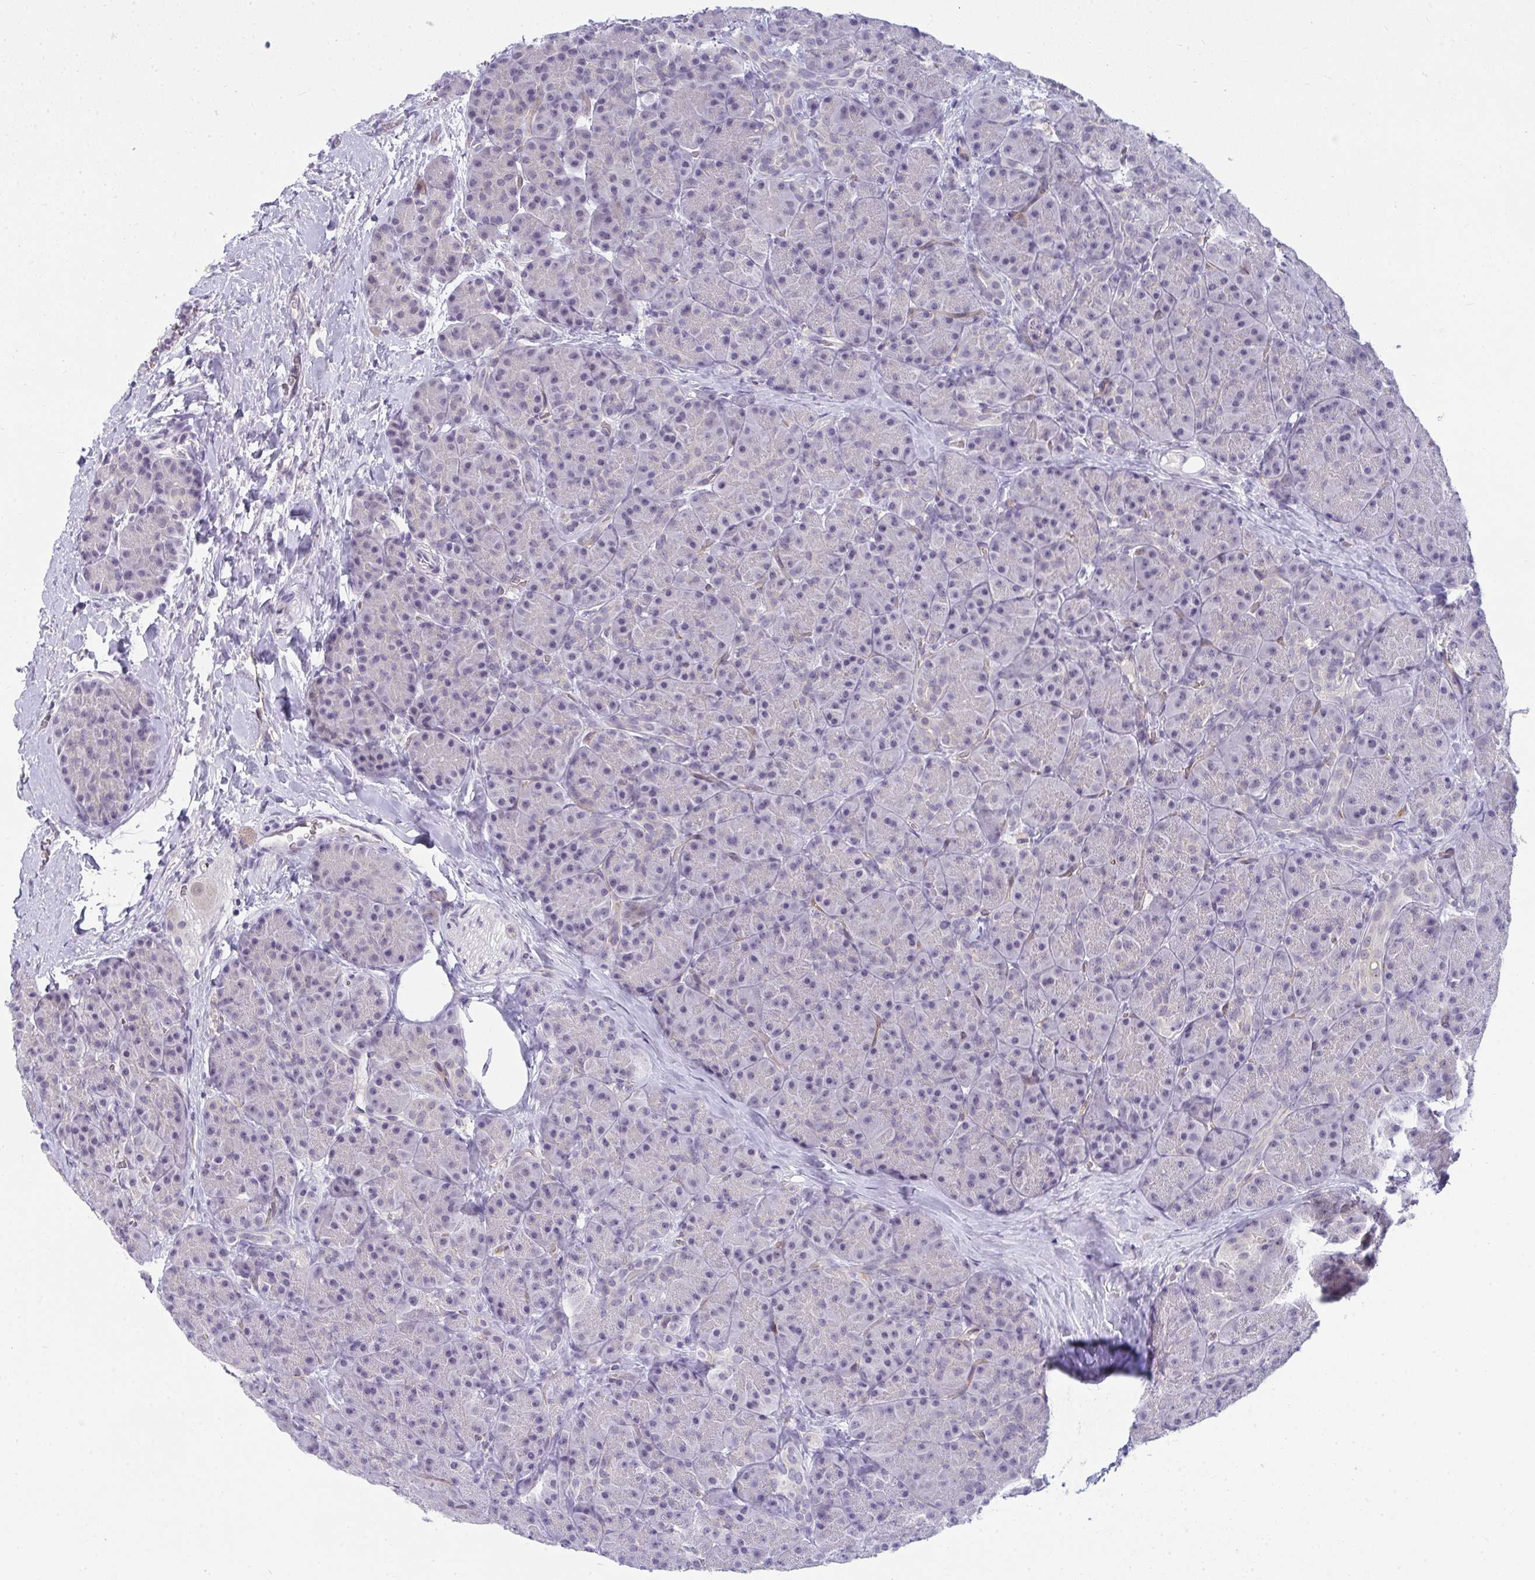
{"staining": {"intensity": "negative", "quantity": "none", "location": "none"}, "tissue": "pancreas", "cell_type": "Exocrine glandular cells", "image_type": "normal", "snomed": [{"axis": "morphology", "description": "Normal tissue, NOS"}, {"axis": "topography", "description": "Pancreas"}], "caption": "Immunohistochemical staining of normal human pancreas exhibits no significant staining in exocrine glandular cells.", "gene": "TMEM82", "patient": {"sex": "male", "age": 57}}